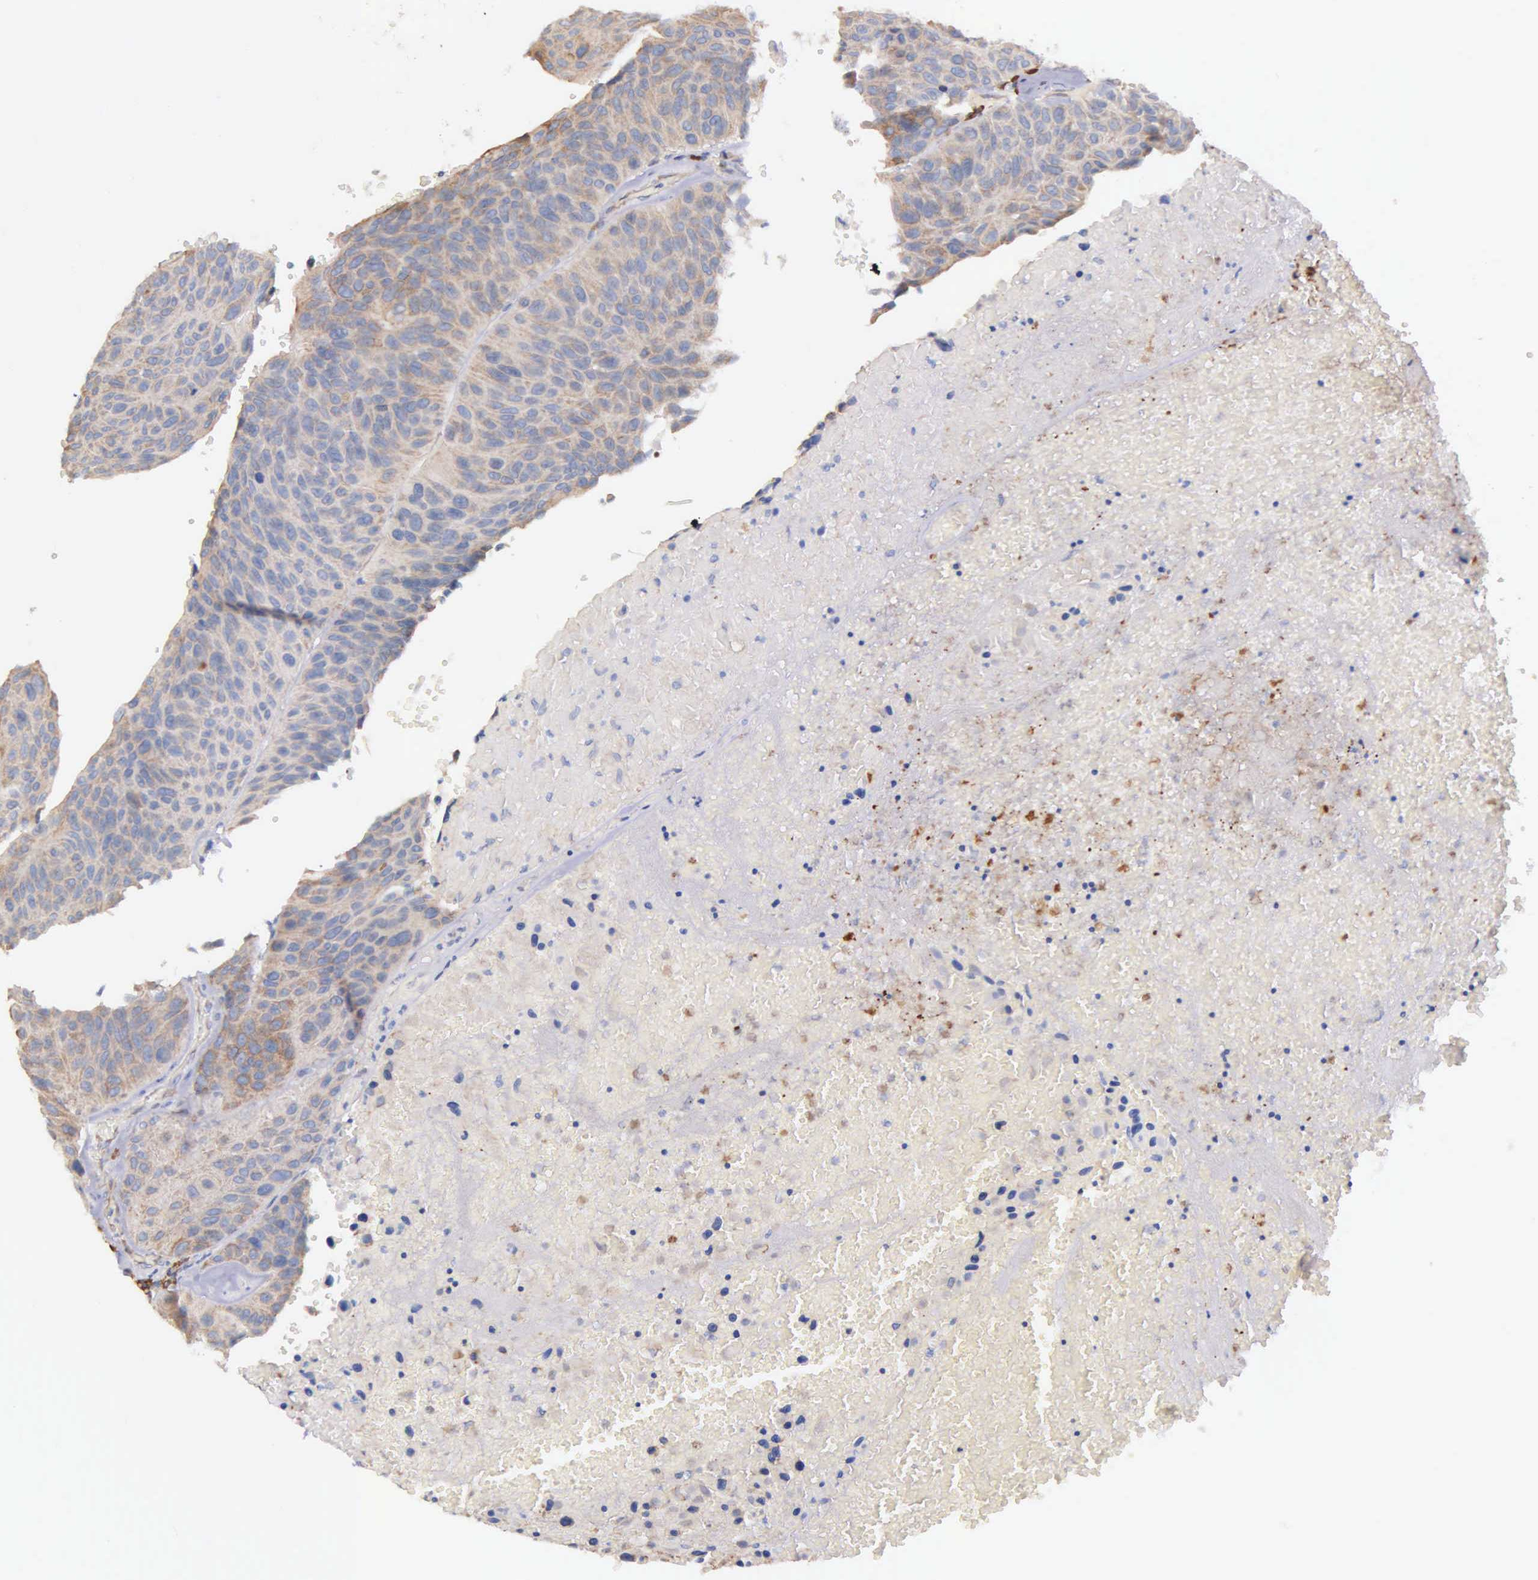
{"staining": {"intensity": "negative", "quantity": "none", "location": "none"}, "tissue": "urothelial cancer", "cell_type": "Tumor cells", "image_type": "cancer", "snomed": [{"axis": "morphology", "description": "Urothelial carcinoma, High grade"}, {"axis": "topography", "description": "Urinary bladder"}], "caption": "High magnification brightfield microscopy of urothelial cancer stained with DAB (3,3'-diaminobenzidine) (brown) and counterstained with hematoxylin (blue): tumor cells show no significant expression.", "gene": "ZC3H12B", "patient": {"sex": "male", "age": 66}}